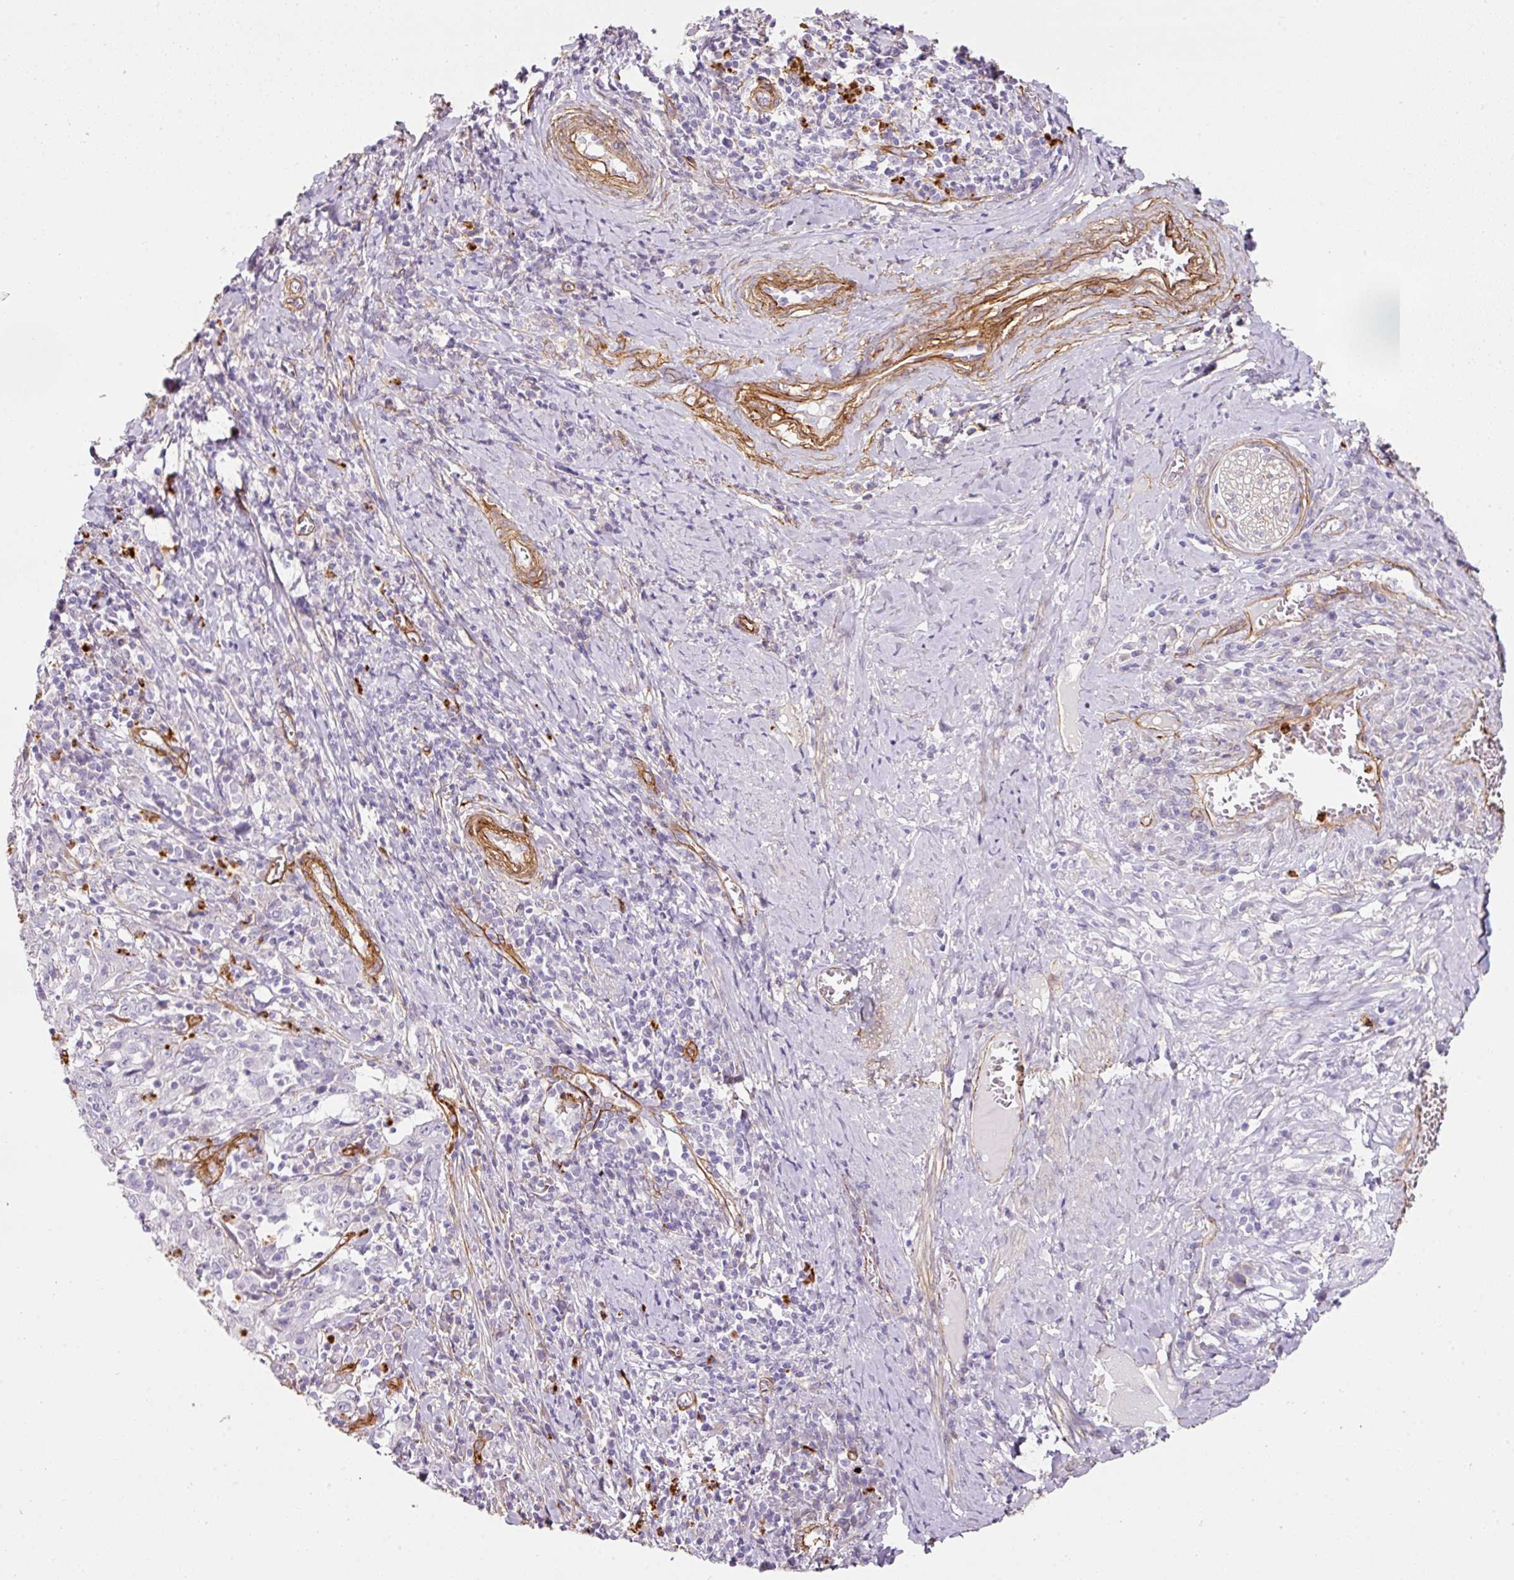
{"staining": {"intensity": "negative", "quantity": "none", "location": "none"}, "tissue": "cervical cancer", "cell_type": "Tumor cells", "image_type": "cancer", "snomed": [{"axis": "morphology", "description": "Squamous cell carcinoma, NOS"}, {"axis": "topography", "description": "Cervix"}], "caption": "Immunohistochemistry of human cervical squamous cell carcinoma demonstrates no expression in tumor cells. The staining was performed using DAB to visualize the protein expression in brown, while the nuclei were stained in blue with hematoxylin (Magnification: 20x).", "gene": "LOXL4", "patient": {"sex": "female", "age": 46}}